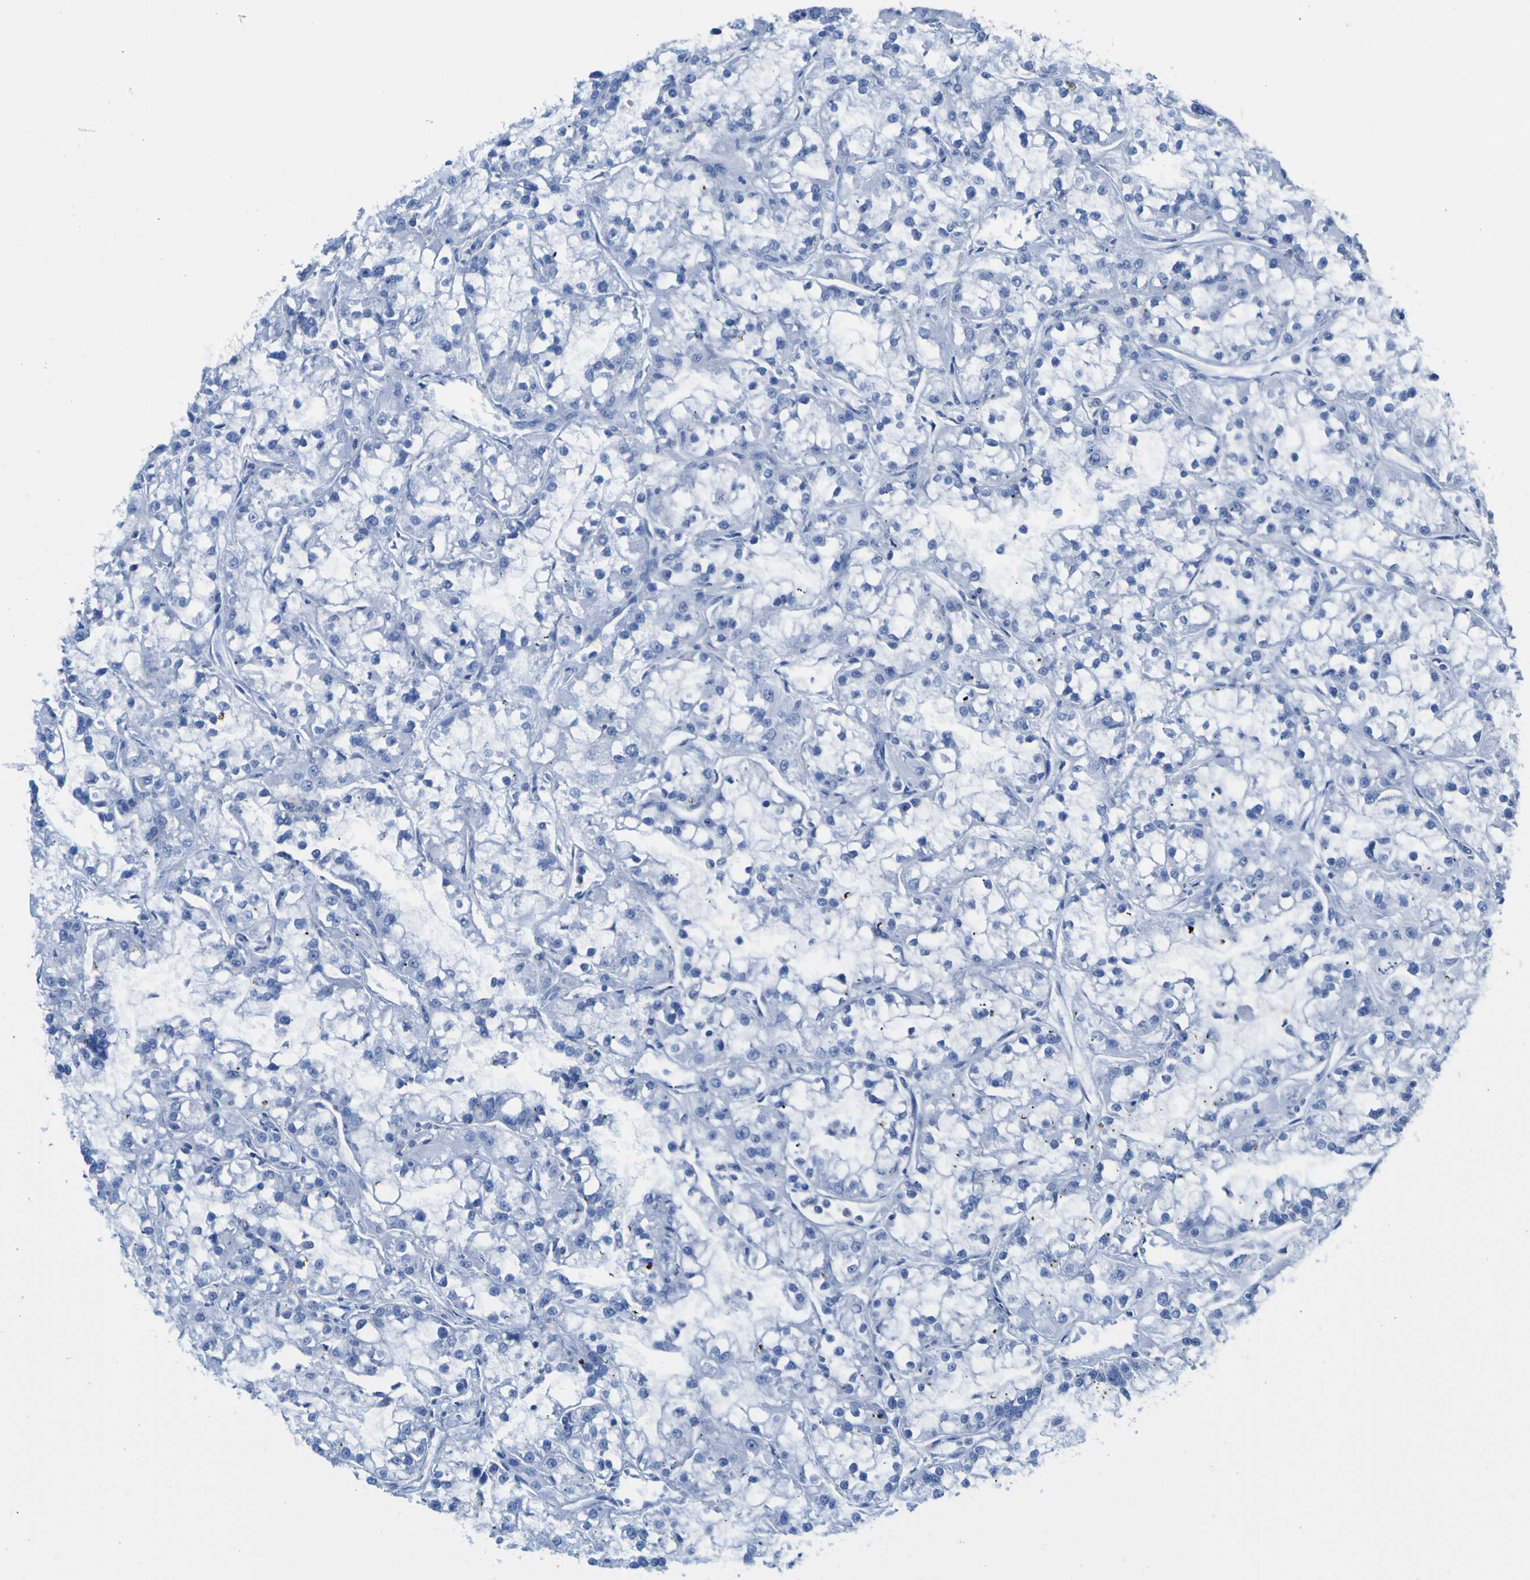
{"staining": {"intensity": "negative", "quantity": "none", "location": "none"}, "tissue": "renal cancer", "cell_type": "Tumor cells", "image_type": "cancer", "snomed": [{"axis": "morphology", "description": "Adenocarcinoma, NOS"}, {"axis": "topography", "description": "Kidney"}], "caption": "There is no significant expression in tumor cells of renal cancer.", "gene": "DACH1", "patient": {"sex": "female", "age": 52}}